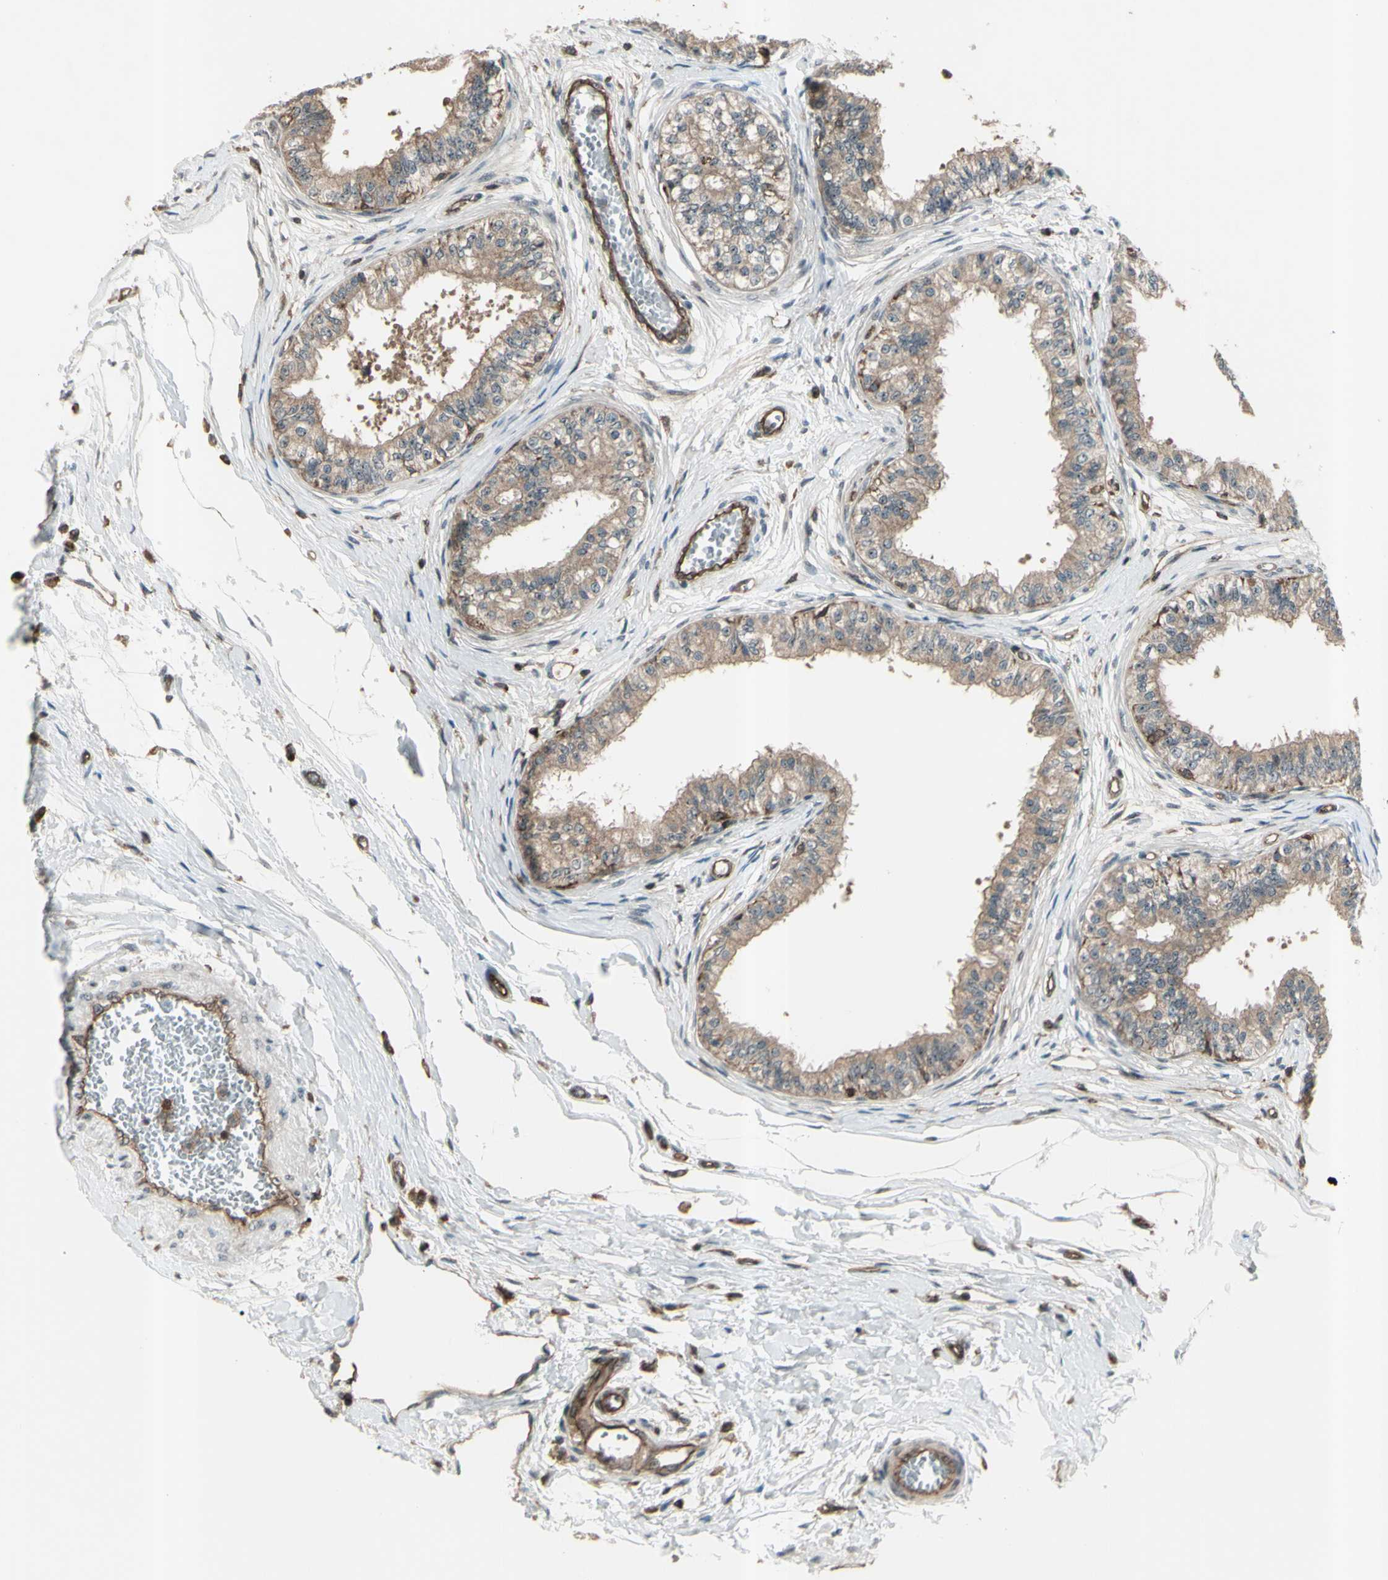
{"staining": {"intensity": "moderate", "quantity": ">75%", "location": "cytoplasmic/membranous"}, "tissue": "epididymis", "cell_type": "Glandular cells", "image_type": "normal", "snomed": [{"axis": "morphology", "description": "Normal tissue, NOS"}, {"axis": "morphology", "description": "Adenocarcinoma, metastatic, NOS"}, {"axis": "topography", "description": "Testis"}, {"axis": "topography", "description": "Epididymis"}], "caption": "DAB (3,3'-diaminobenzidine) immunohistochemical staining of normal human epididymis shows moderate cytoplasmic/membranous protein positivity in about >75% of glandular cells.", "gene": "FXYD5", "patient": {"sex": "male", "age": 26}}